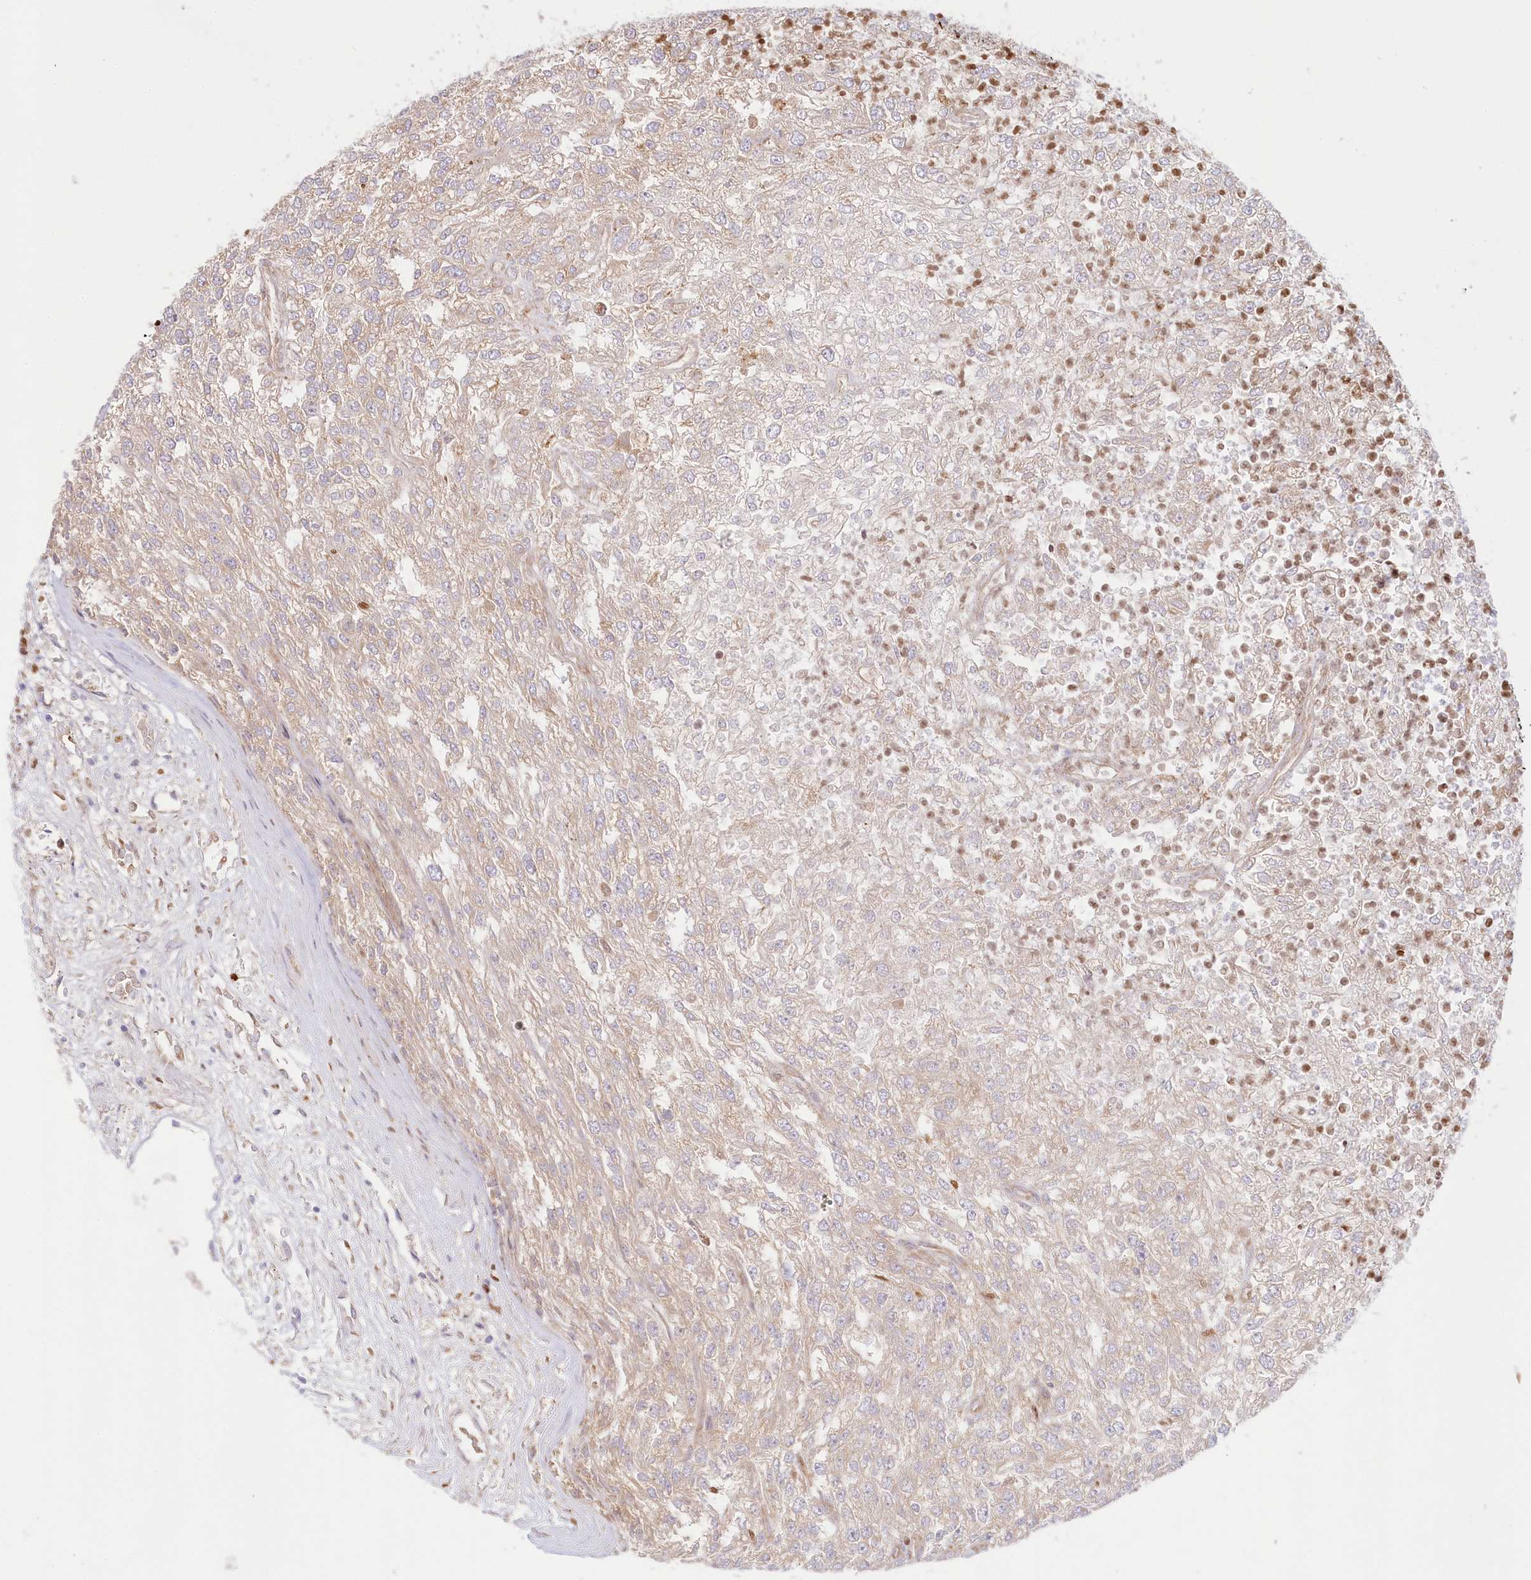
{"staining": {"intensity": "negative", "quantity": "none", "location": "none"}, "tissue": "renal cancer", "cell_type": "Tumor cells", "image_type": "cancer", "snomed": [{"axis": "morphology", "description": "Adenocarcinoma, NOS"}, {"axis": "topography", "description": "Kidney"}], "caption": "High power microscopy histopathology image of an immunohistochemistry image of renal cancer, revealing no significant staining in tumor cells.", "gene": "COMMD3", "patient": {"sex": "female", "age": 54}}